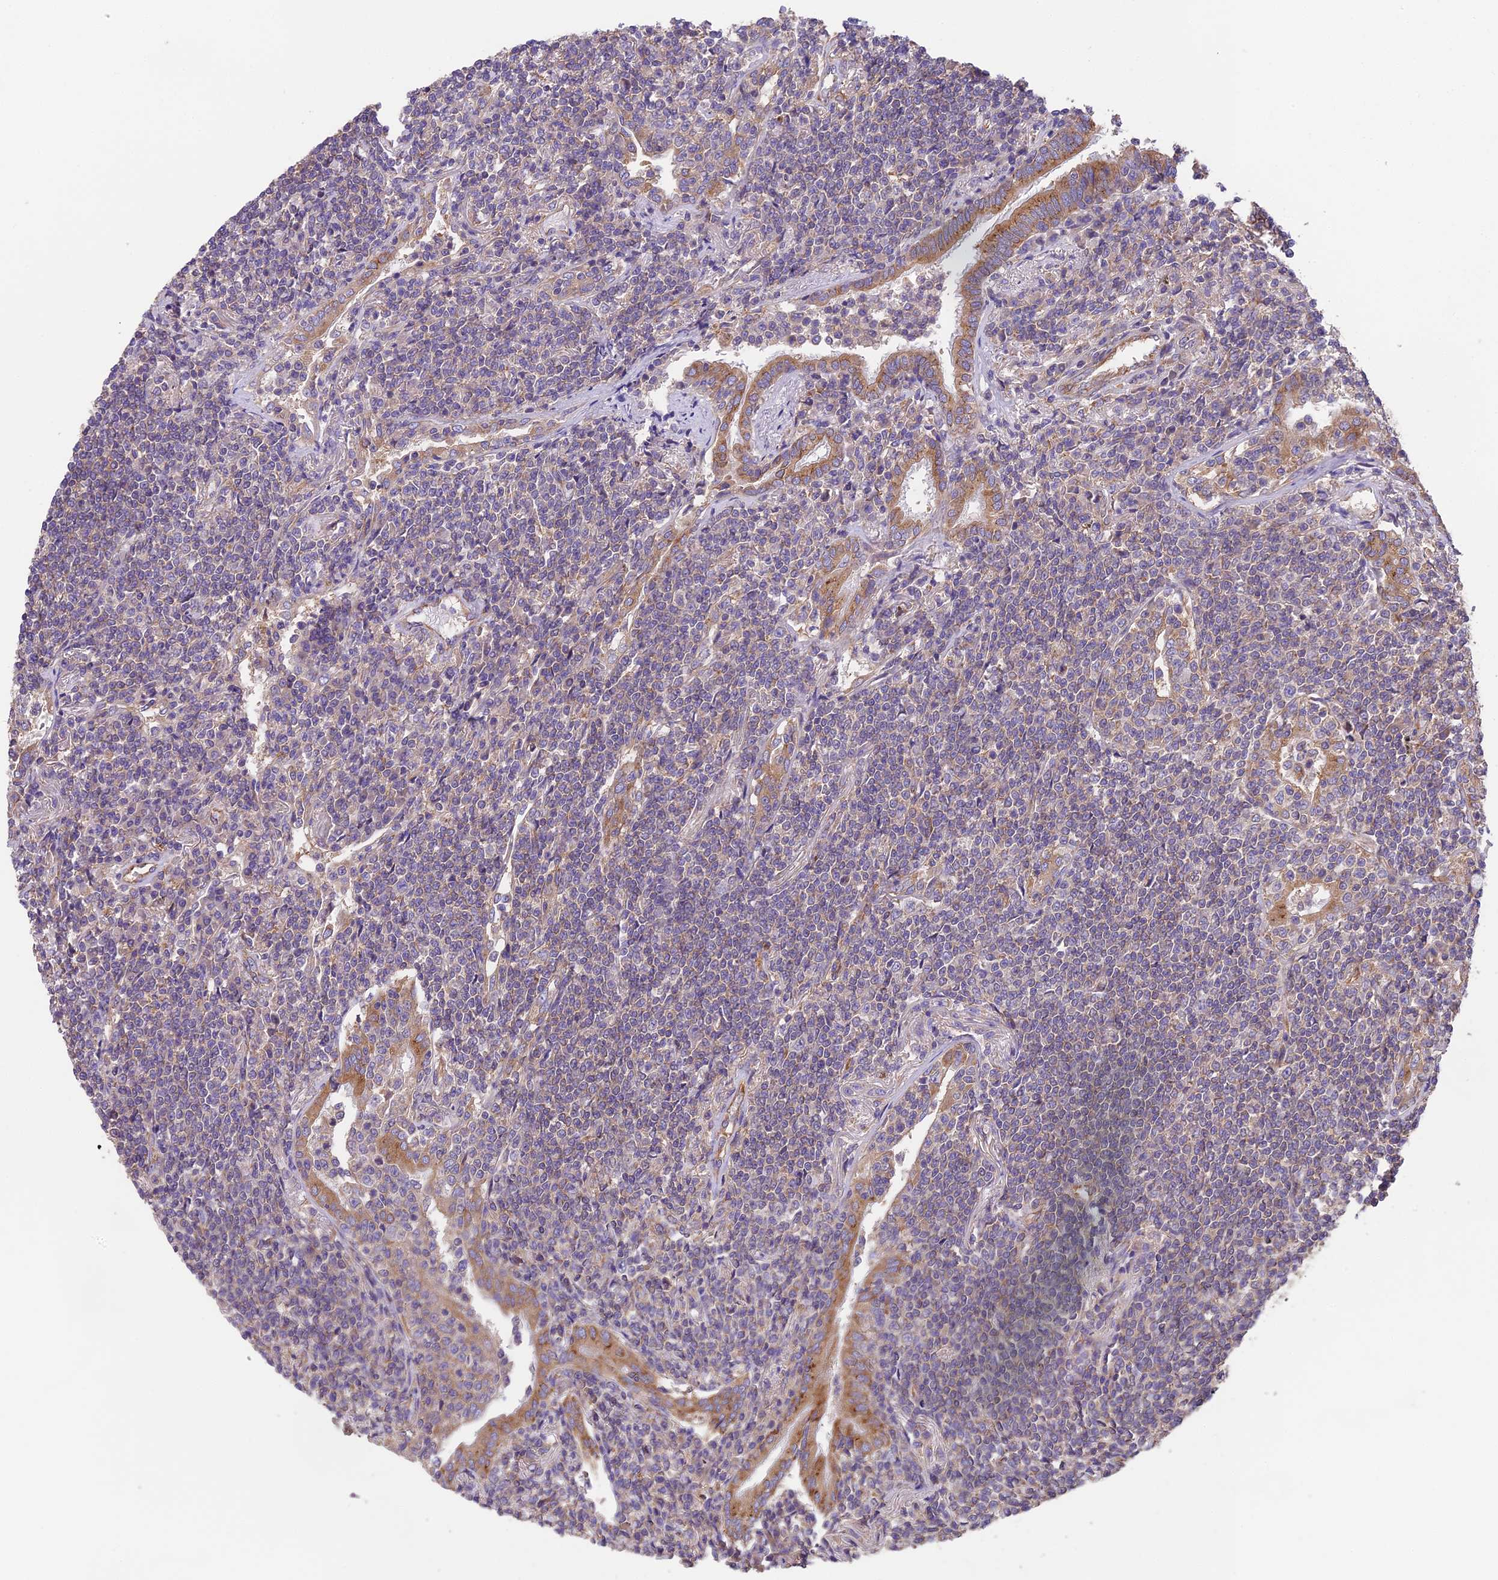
{"staining": {"intensity": "weak", "quantity": "<25%", "location": "cytoplasmic/membranous"}, "tissue": "lymphoma", "cell_type": "Tumor cells", "image_type": "cancer", "snomed": [{"axis": "morphology", "description": "Malignant lymphoma, non-Hodgkin's type, Low grade"}, {"axis": "topography", "description": "Lung"}], "caption": "Immunohistochemistry (IHC) micrograph of malignant lymphoma, non-Hodgkin's type (low-grade) stained for a protein (brown), which reveals no expression in tumor cells. Brightfield microscopy of immunohistochemistry stained with DAB (3,3'-diaminobenzidine) (brown) and hematoxylin (blue), captured at high magnification.", "gene": "BLOC1S4", "patient": {"sex": "female", "age": 71}}